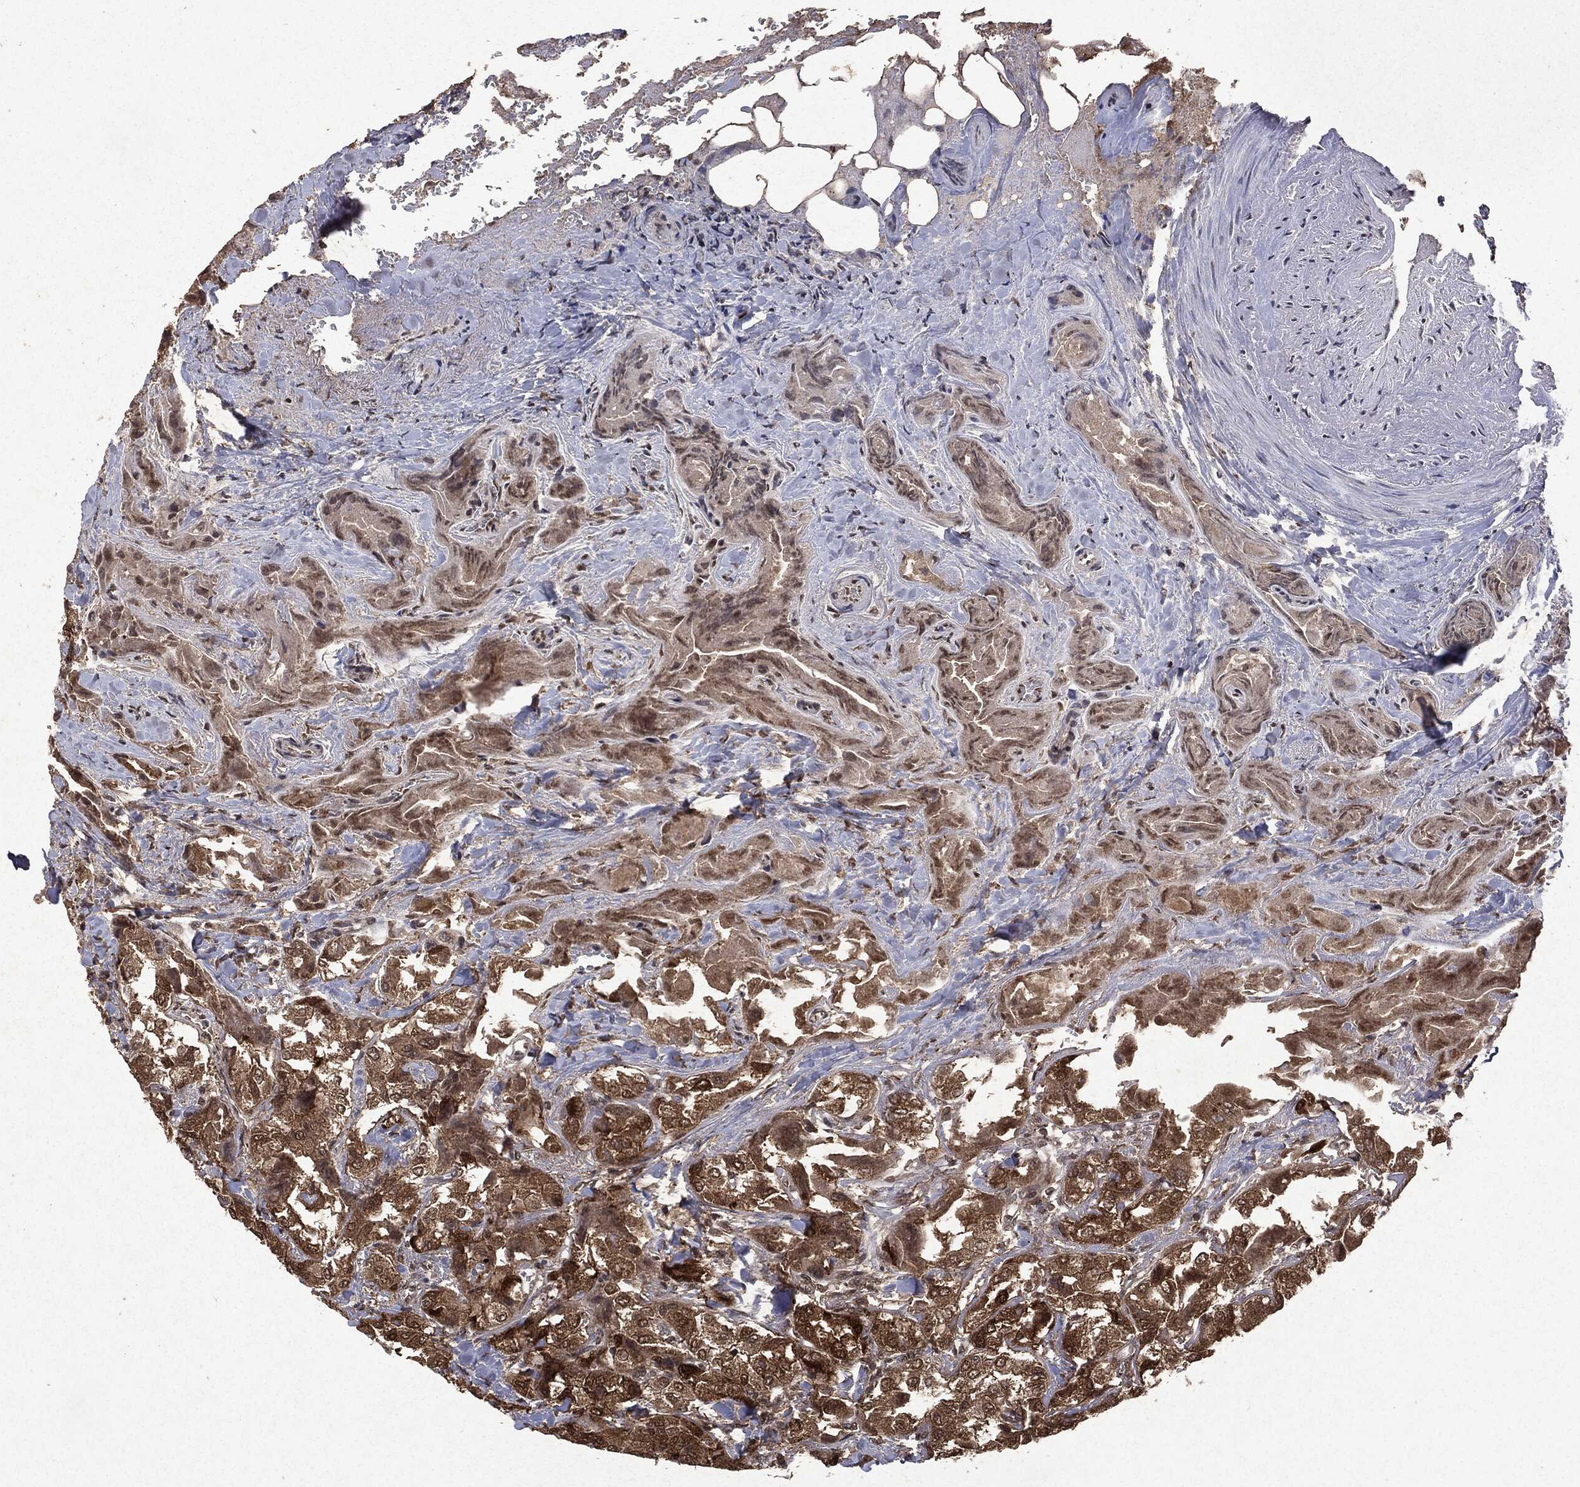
{"staining": {"intensity": "strong", "quantity": ">75%", "location": "cytoplasmic/membranous"}, "tissue": "thyroid cancer", "cell_type": "Tumor cells", "image_type": "cancer", "snomed": [{"axis": "morphology", "description": "Normal tissue, NOS"}, {"axis": "morphology", "description": "Papillary adenocarcinoma, NOS"}, {"axis": "topography", "description": "Thyroid gland"}], "caption": "Strong cytoplasmic/membranous protein expression is seen in approximately >75% of tumor cells in thyroid papillary adenocarcinoma. (Brightfield microscopy of DAB IHC at high magnification).", "gene": "PEBP1", "patient": {"sex": "female", "age": 66}}